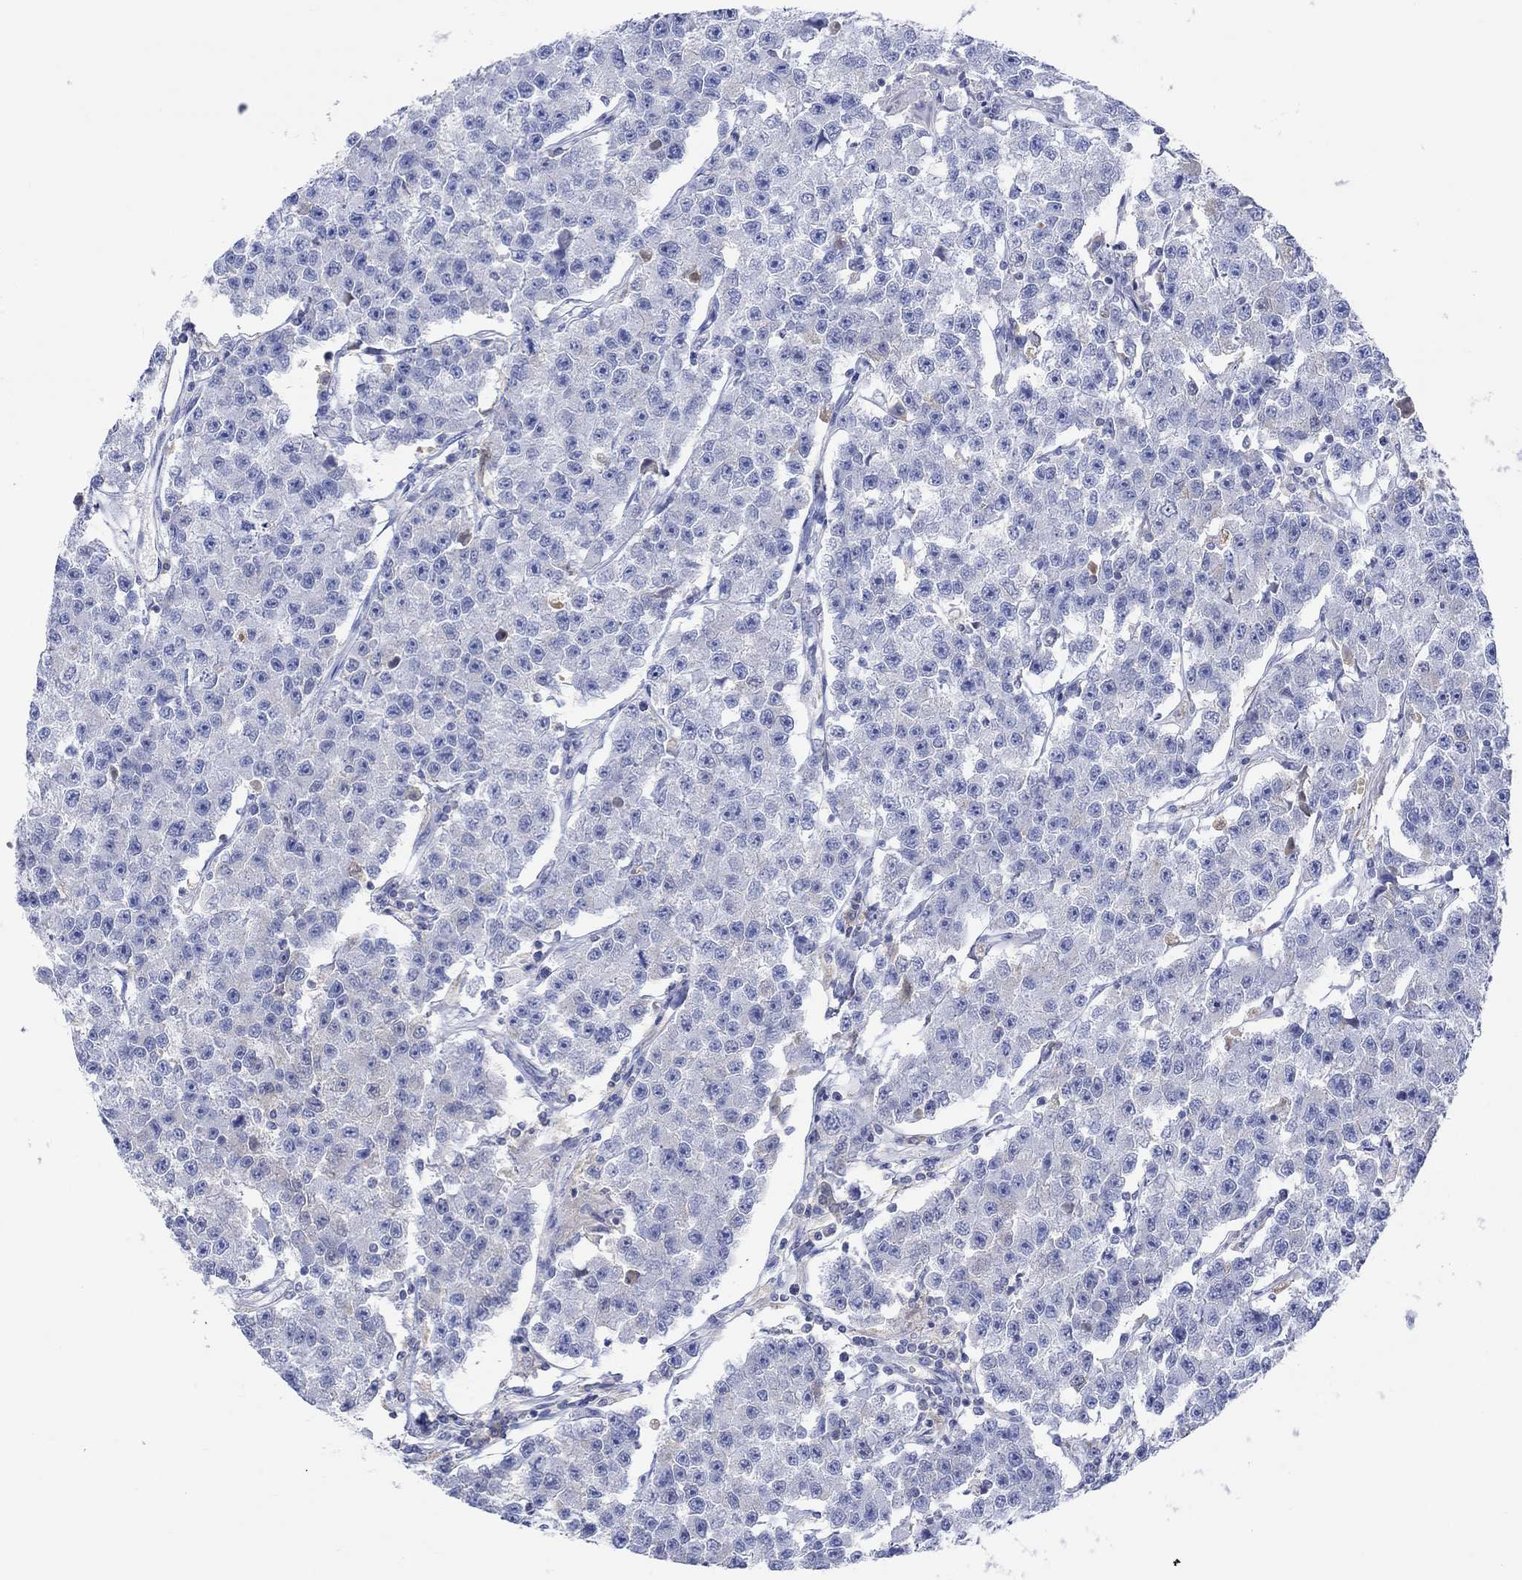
{"staining": {"intensity": "weak", "quantity": "<25%", "location": "cytoplasmic/membranous"}, "tissue": "testis cancer", "cell_type": "Tumor cells", "image_type": "cancer", "snomed": [{"axis": "morphology", "description": "Seminoma, NOS"}, {"axis": "topography", "description": "Testis"}], "caption": "Tumor cells show no significant staining in testis seminoma. (DAB immunohistochemistry (IHC), high magnification).", "gene": "GCM1", "patient": {"sex": "male", "age": 59}}